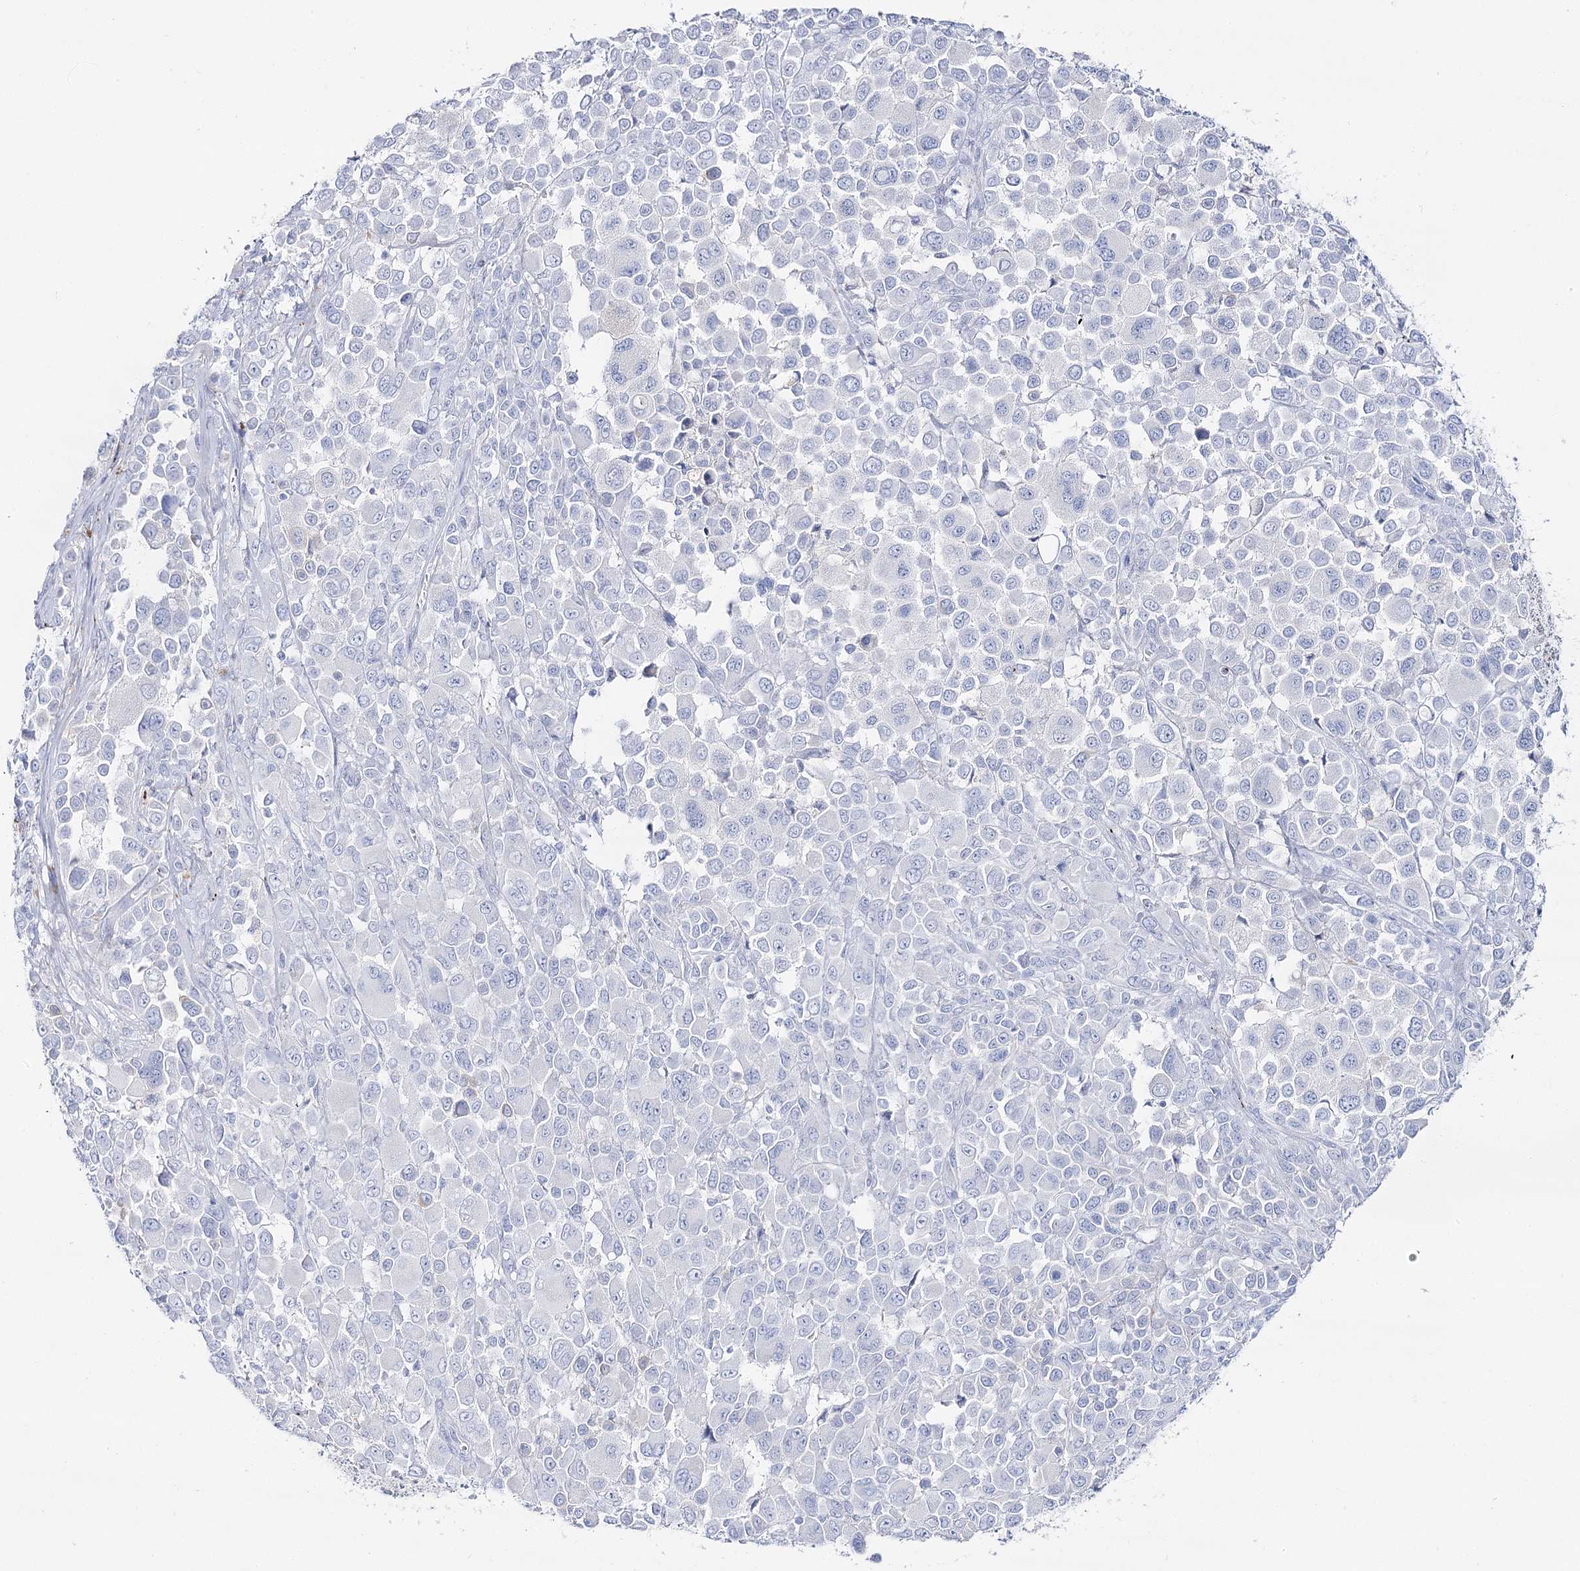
{"staining": {"intensity": "negative", "quantity": "none", "location": "none"}, "tissue": "melanoma", "cell_type": "Tumor cells", "image_type": "cancer", "snomed": [{"axis": "morphology", "description": "Malignant melanoma, NOS"}, {"axis": "topography", "description": "Skin of trunk"}], "caption": "IHC micrograph of neoplastic tissue: melanoma stained with DAB displays no significant protein expression in tumor cells. The staining is performed using DAB brown chromogen with nuclei counter-stained in using hematoxylin.", "gene": "SLC3A1", "patient": {"sex": "male", "age": 71}}